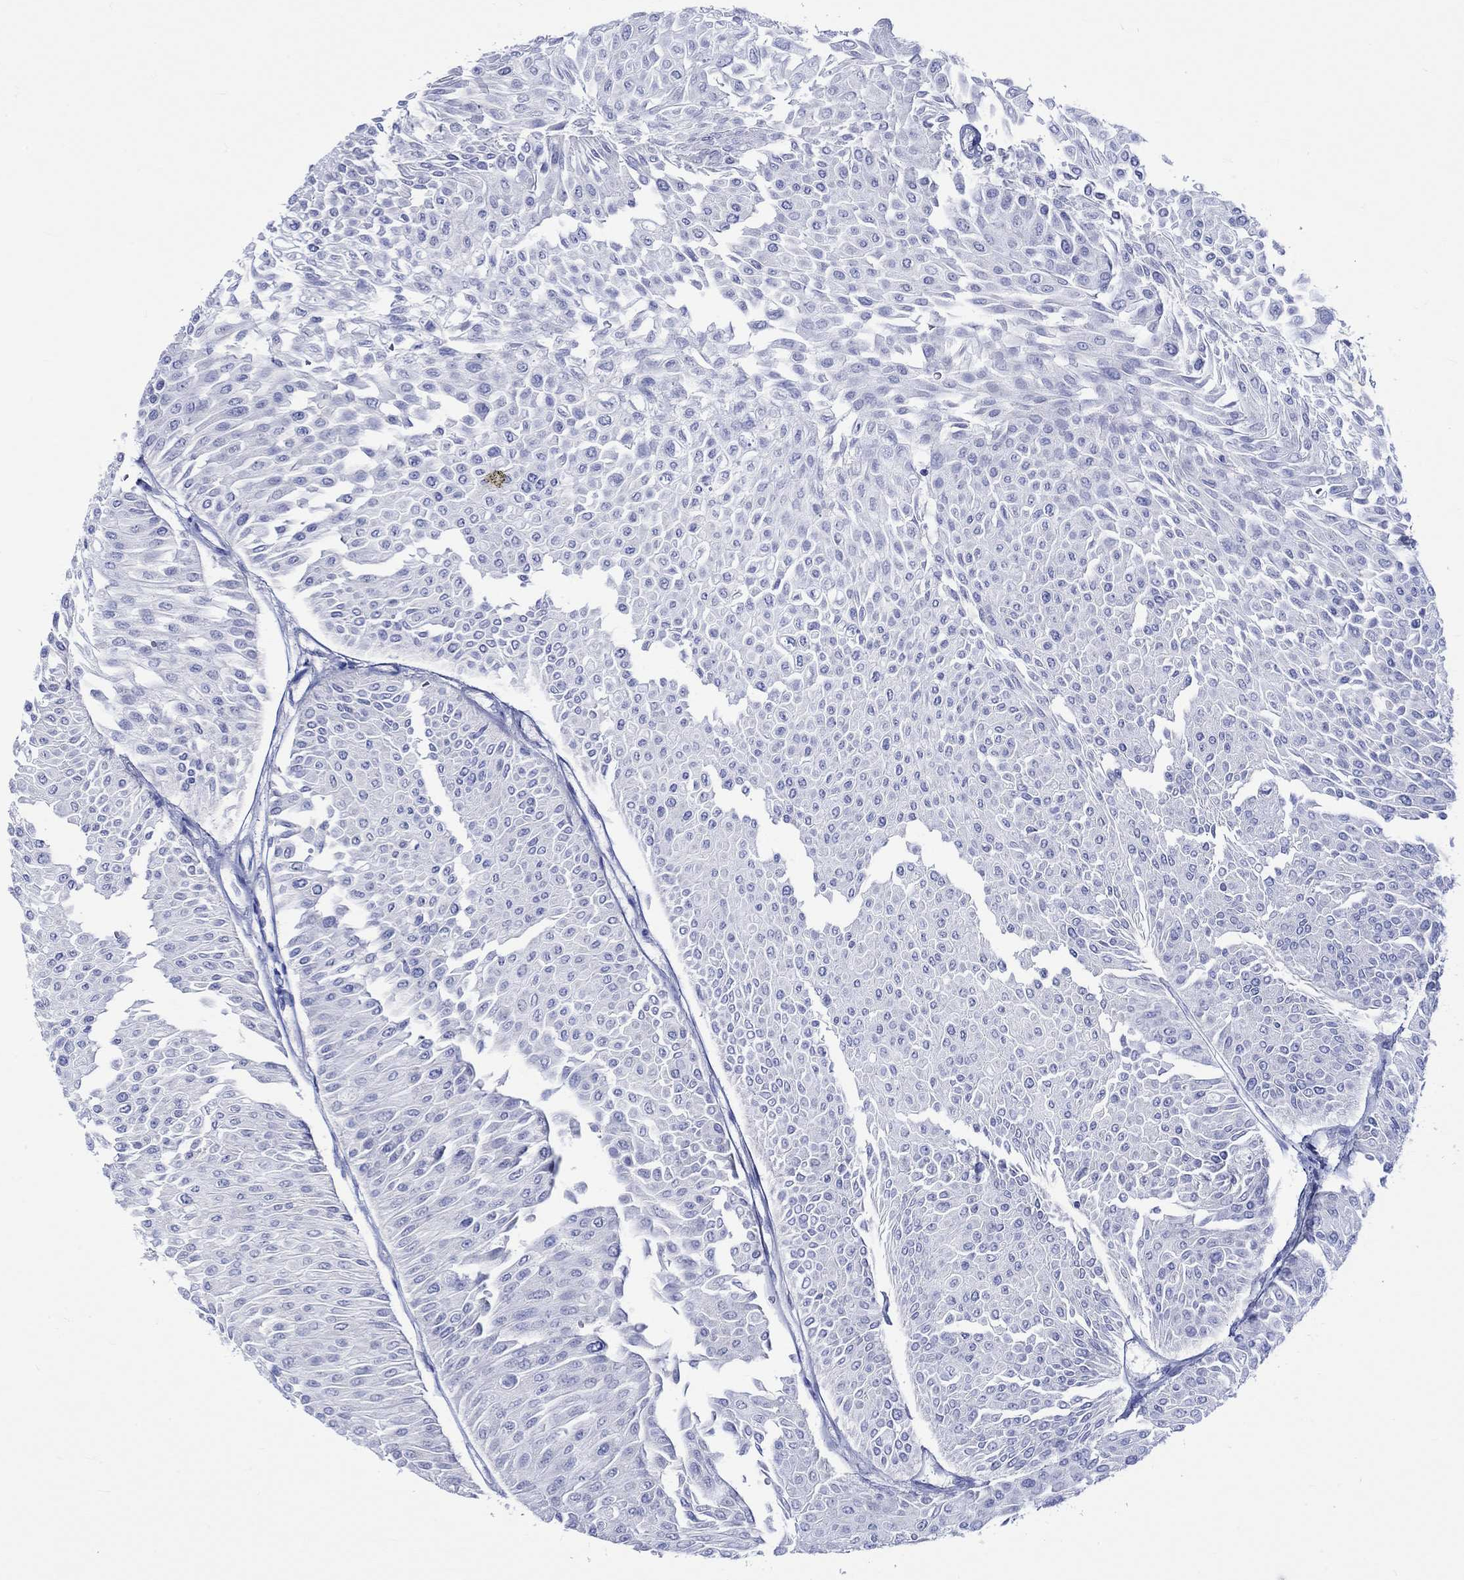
{"staining": {"intensity": "negative", "quantity": "none", "location": "none"}, "tissue": "urothelial cancer", "cell_type": "Tumor cells", "image_type": "cancer", "snomed": [{"axis": "morphology", "description": "Urothelial carcinoma, Low grade"}, {"axis": "topography", "description": "Urinary bladder"}], "caption": "This micrograph is of urothelial cancer stained with immunohistochemistry (IHC) to label a protein in brown with the nuclei are counter-stained blue. There is no expression in tumor cells.", "gene": "HARBI1", "patient": {"sex": "male", "age": 67}}